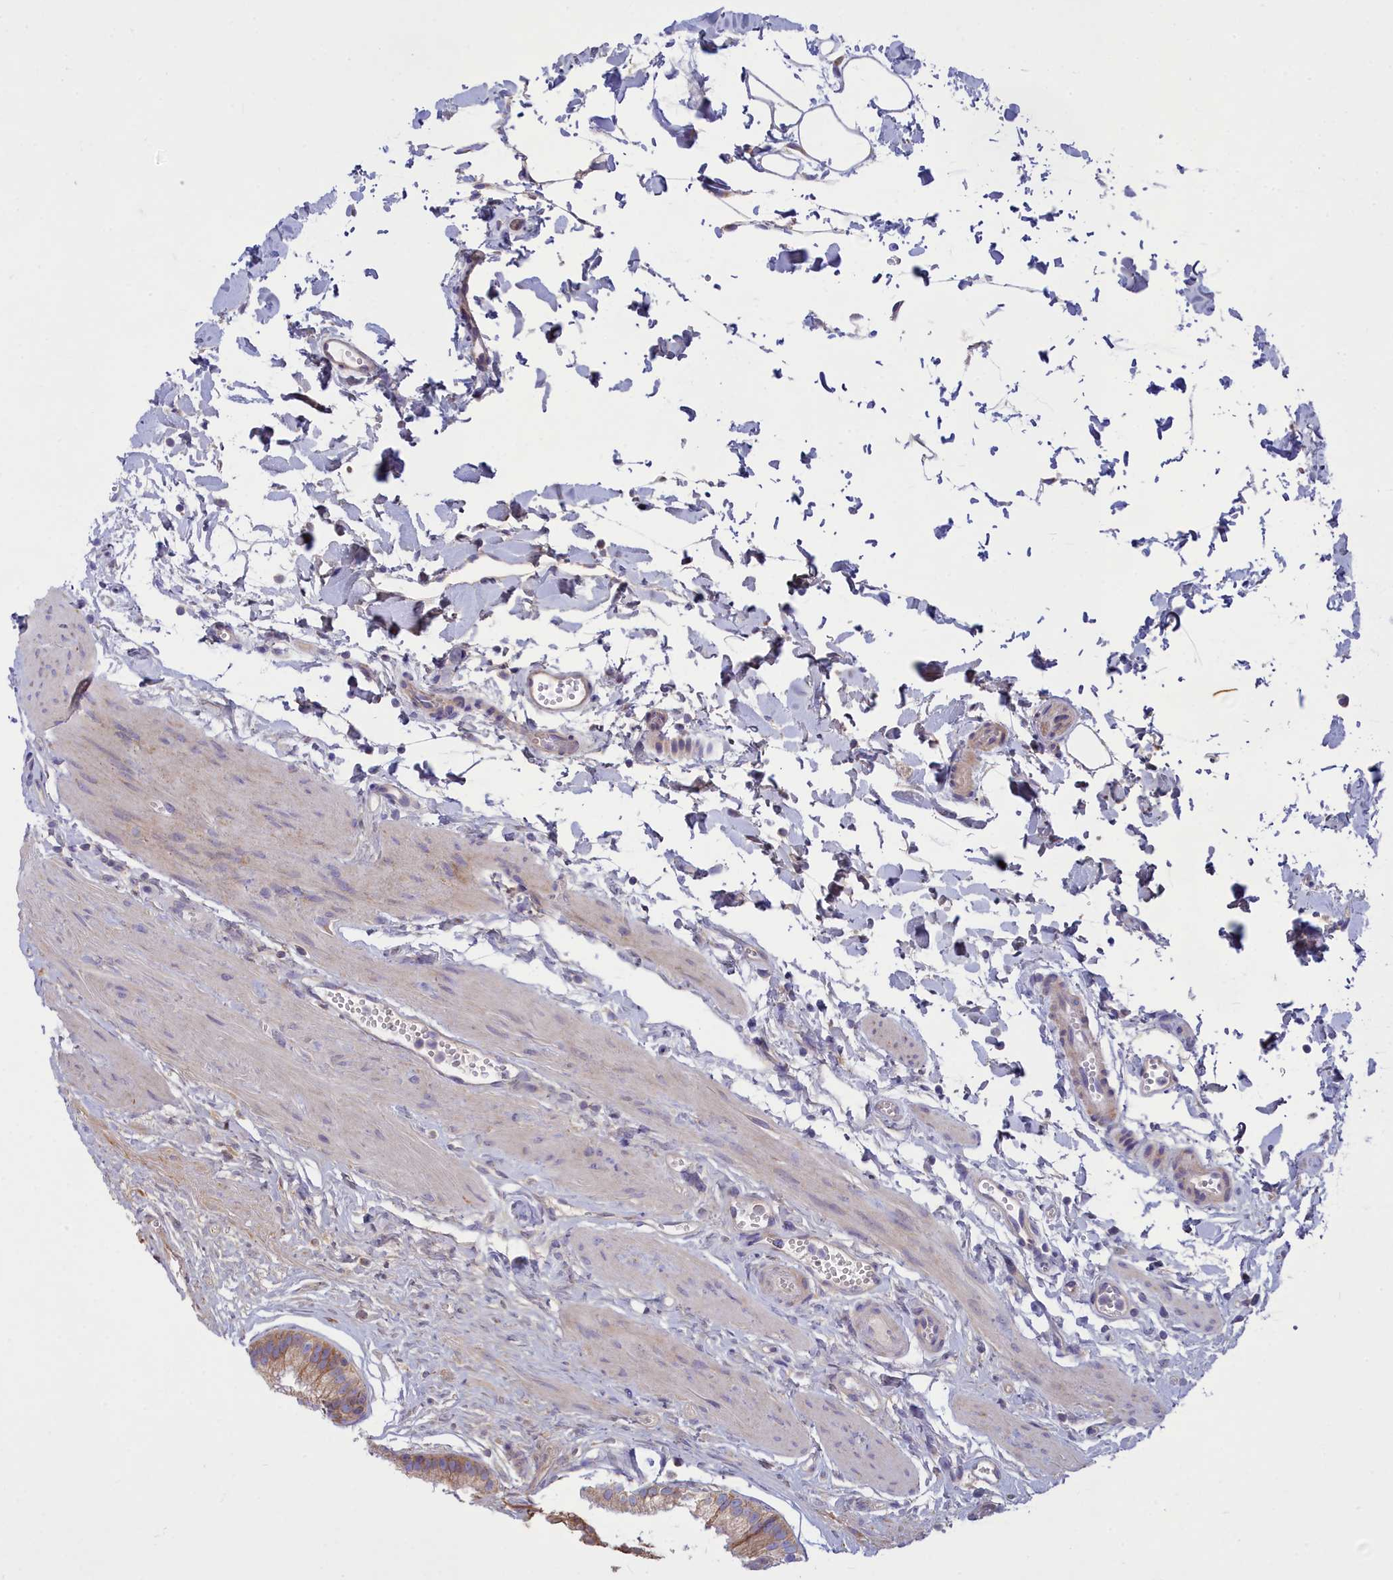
{"staining": {"intensity": "moderate", "quantity": "<25%", "location": "cytoplasmic/membranous"}, "tissue": "gallbladder", "cell_type": "Glandular cells", "image_type": "normal", "snomed": [{"axis": "morphology", "description": "Normal tissue, NOS"}, {"axis": "topography", "description": "Gallbladder"}], "caption": "Immunohistochemistry (IHC) micrograph of normal gallbladder stained for a protein (brown), which exhibits low levels of moderate cytoplasmic/membranous expression in about <25% of glandular cells.", "gene": "TMEM30B", "patient": {"sex": "female", "age": 54}}